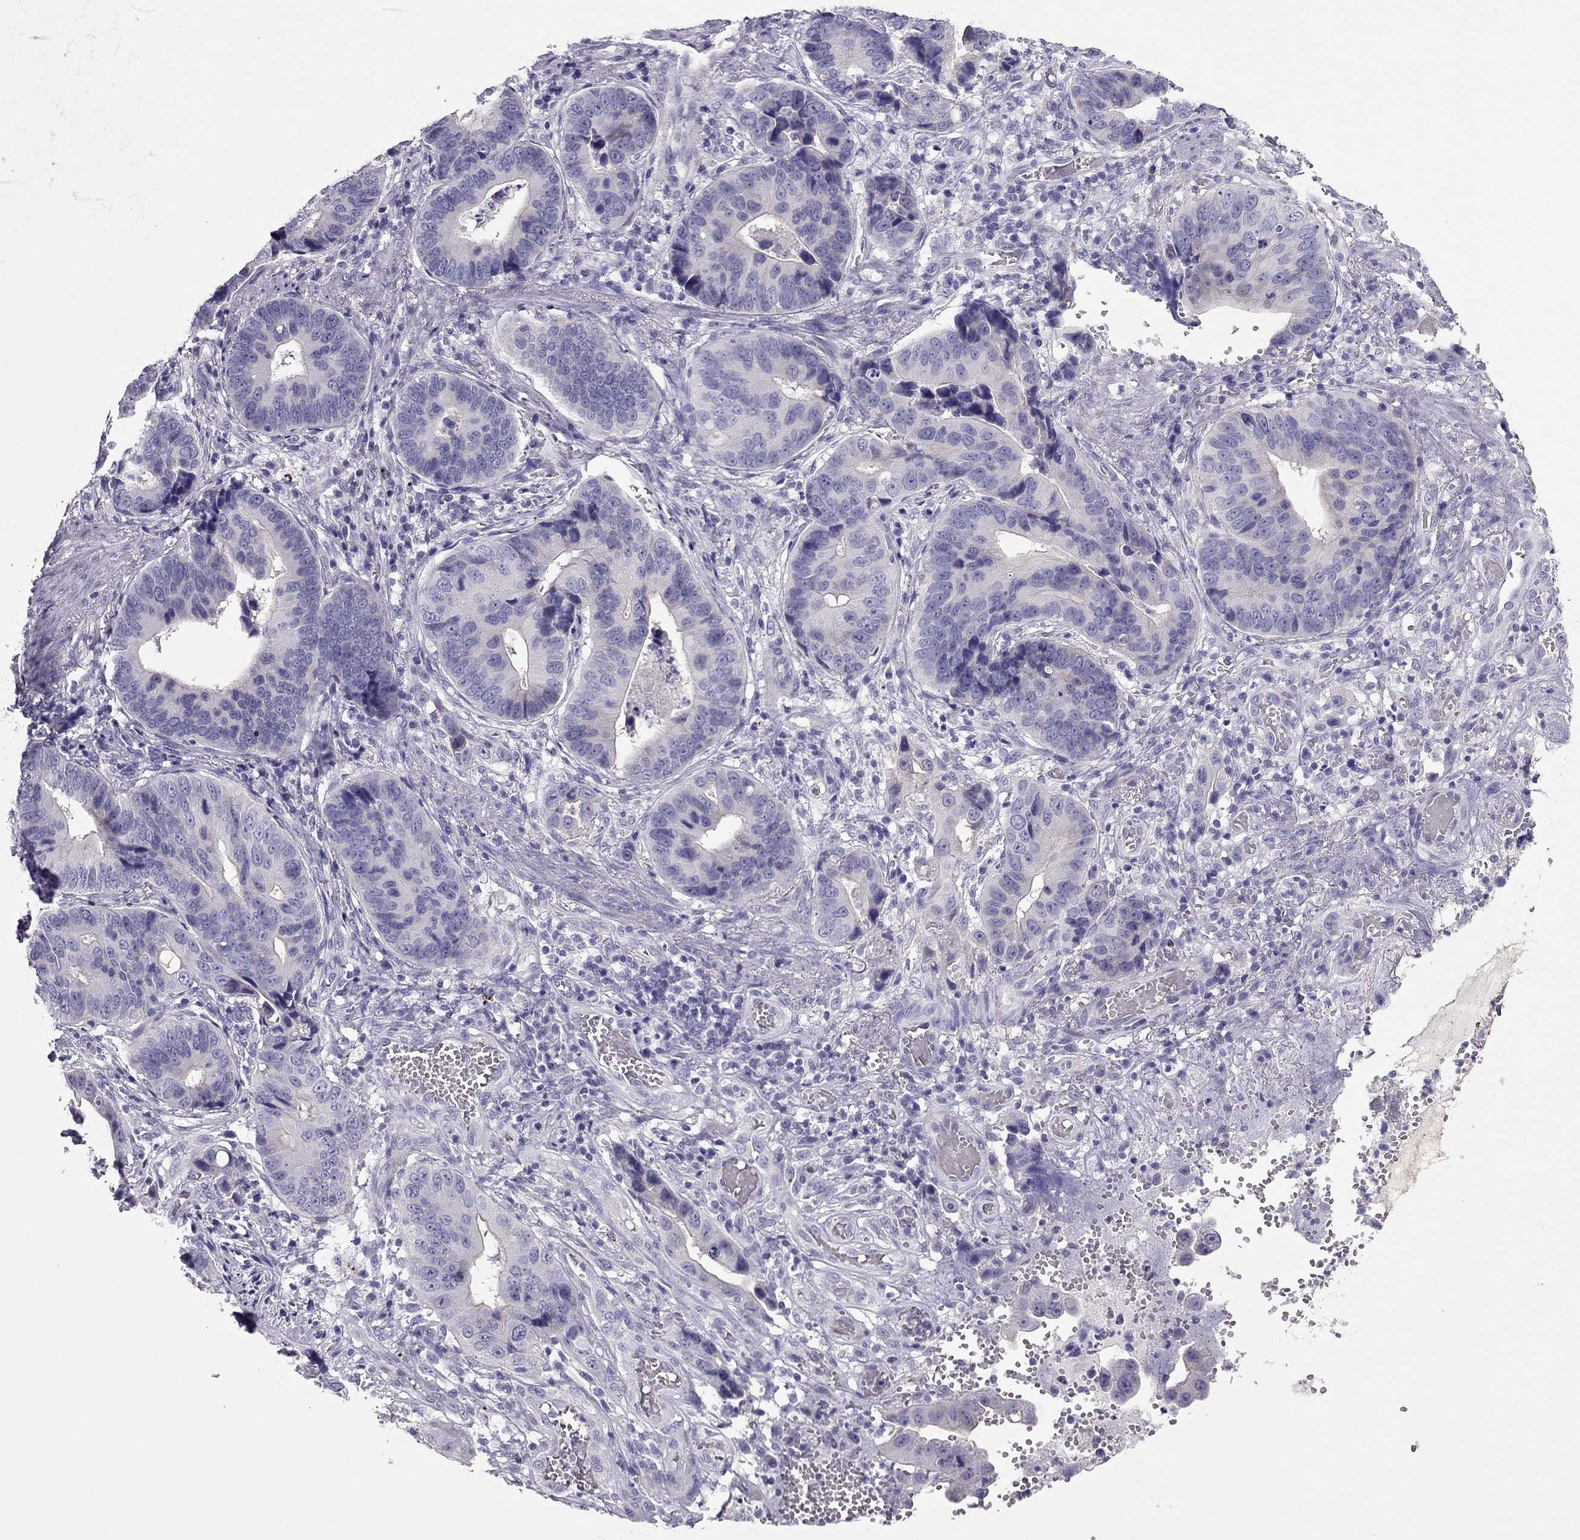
{"staining": {"intensity": "negative", "quantity": "none", "location": "none"}, "tissue": "stomach cancer", "cell_type": "Tumor cells", "image_type": "cancer", "snomed": [{"axis": "morphology", "description": "Adenocarcinoma, NOS"}, {"axis": "topography", "description": "Stomach"}], "caption": "IHC image of neoplastic tissue: human stomach cancer (adenocarcinoma) stained with DAB exhibits no significant protein positivity in tumor cells.", "gene": "PDE6A", "patient": {"sex": "male", "age": 84}}